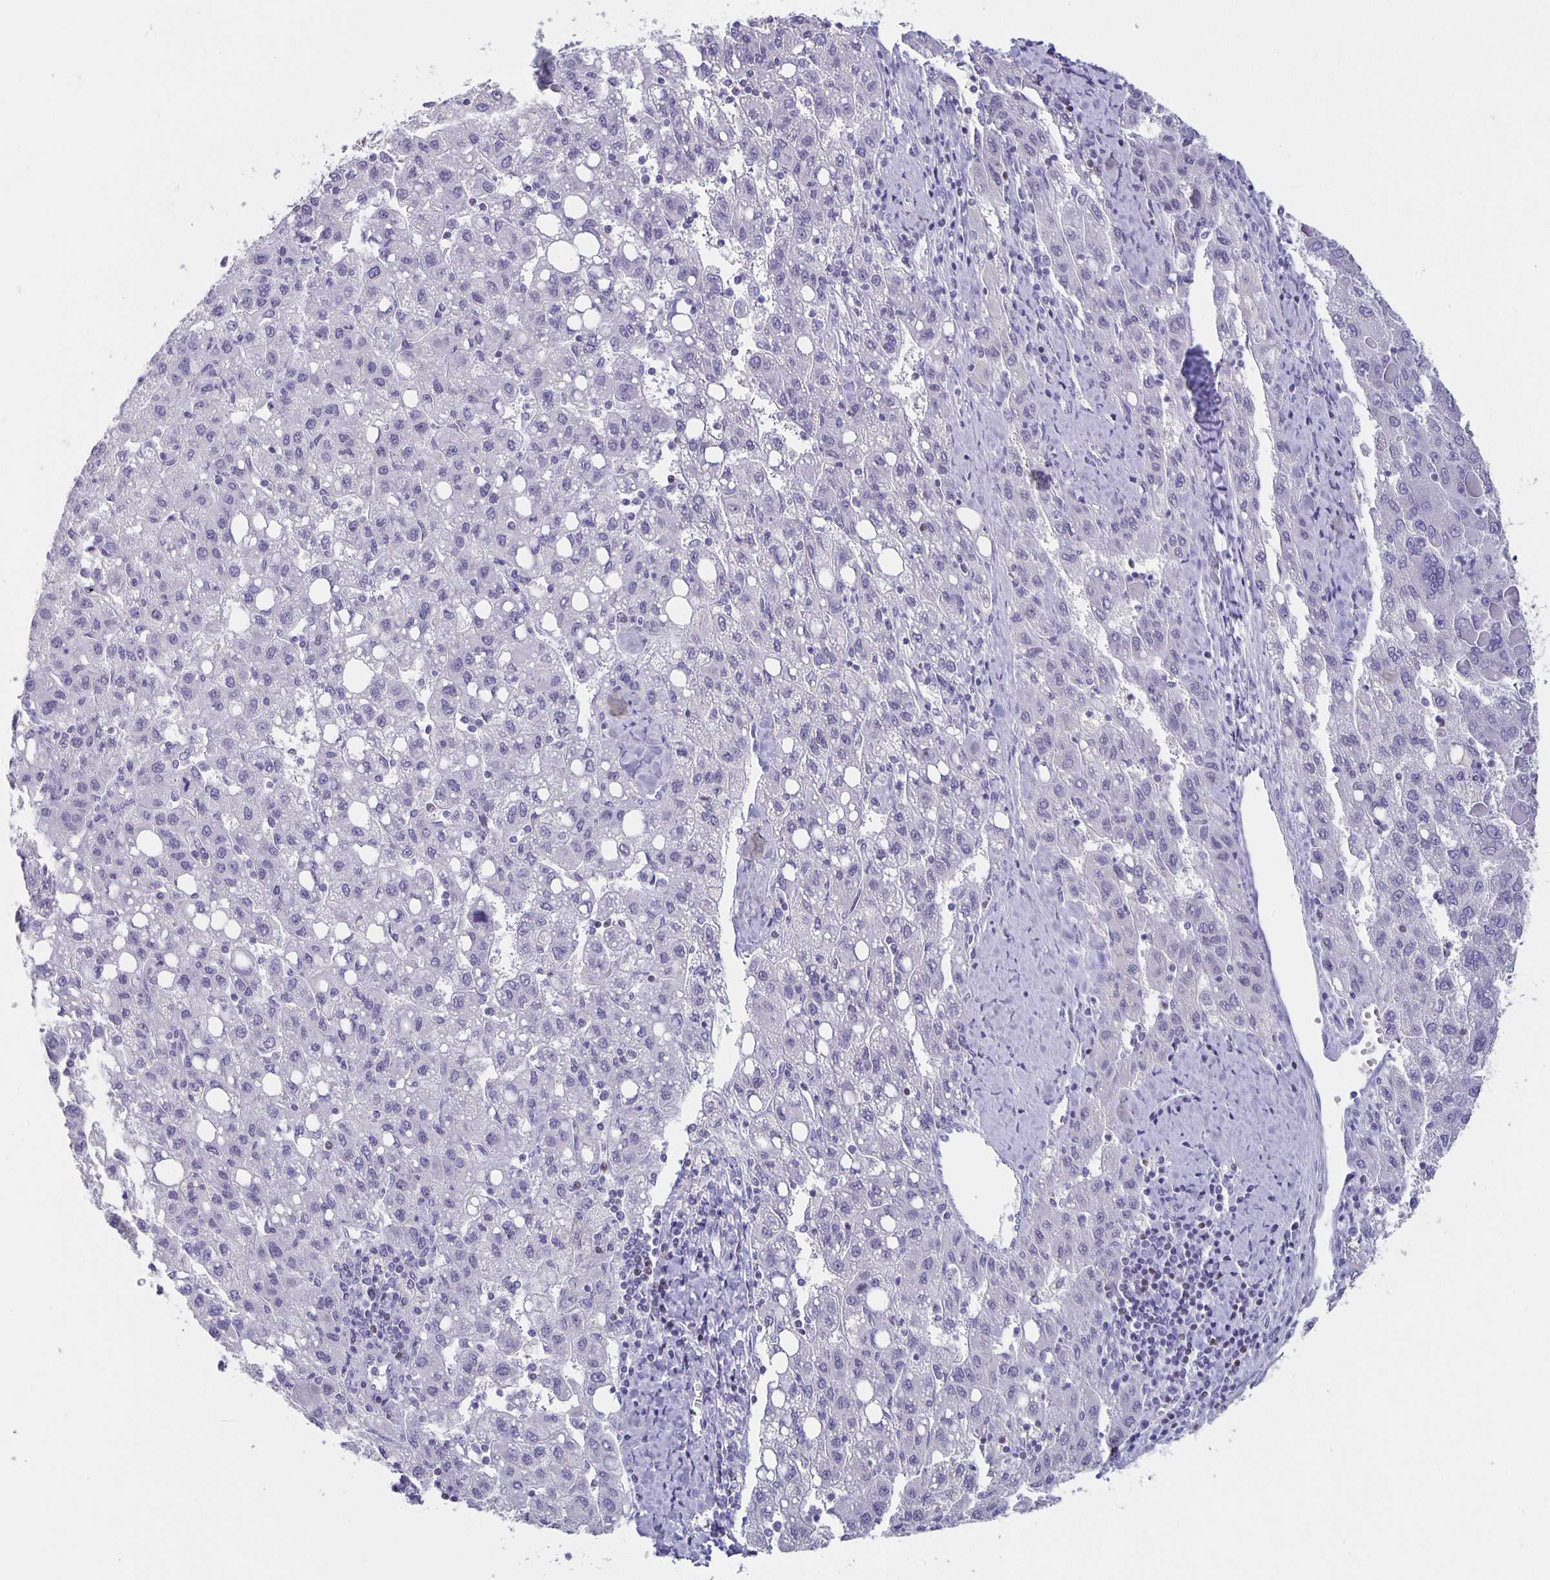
{"staining": {"intensity": "negative", "quantity": "none", "location": "none"}, "tissue": "liver cancer", "cell_type": "Tumor cells", "image_type": "cancer", "snomed": [{"axis": "morphology", "description": "Carcinoma, Hepatocellular, NOS"}, {"axis": "topography", "description": "Liver"}], "caption": "Immunohistochemistry (IHC) histopathology image of human hepatocellular carcinoma (liver) stained for a protein (brown), which reveals no staining in tumor cells. (Immunohistochemistry (IHC), brightfield microscopy, high magnification).", "gene": "SATB2", "patient": {"sex": "female", "age": 82}}